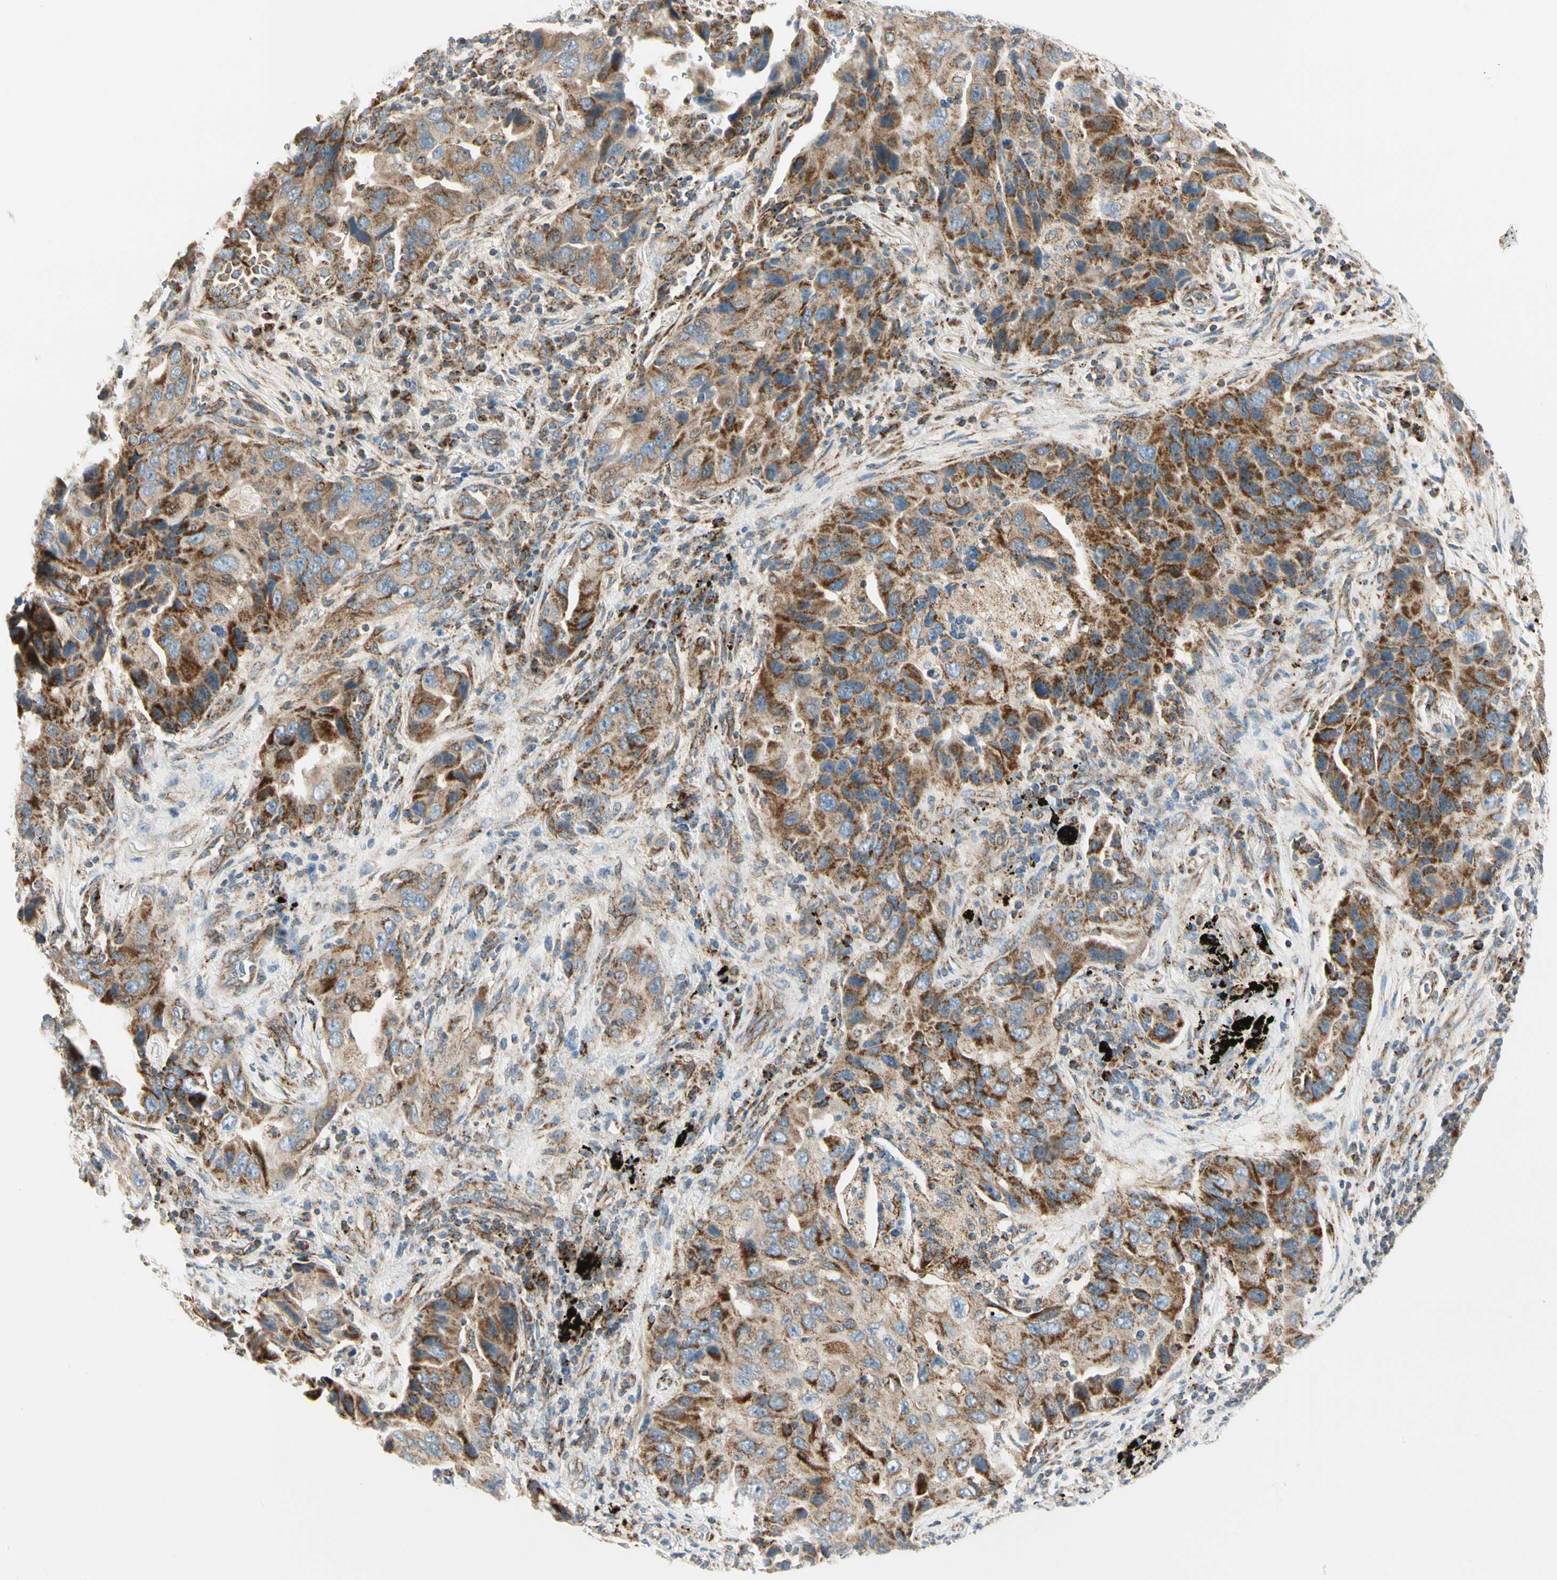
{"staining": {"intensity": "strong", "quantity": ">75%", "location": "cytoplasmic/membranous"}, "tissue": "lung cancer", "cell_type": "Tumor cells", "image_type": "cancer", "snomed": [{"axis": "morphology", "description": "Adenocarcinoma, NOS"}, {"axis": "topography", "description": "Lung"}], "caption": "Brown immunohistochemical staining in adenocarcinoma (lung) reveals strong cytoplasmic/membranous positivity in about >75% of tumor cells.", "gene": "TBC1D10A", "patient": {"sex": "female", "age": 65}}